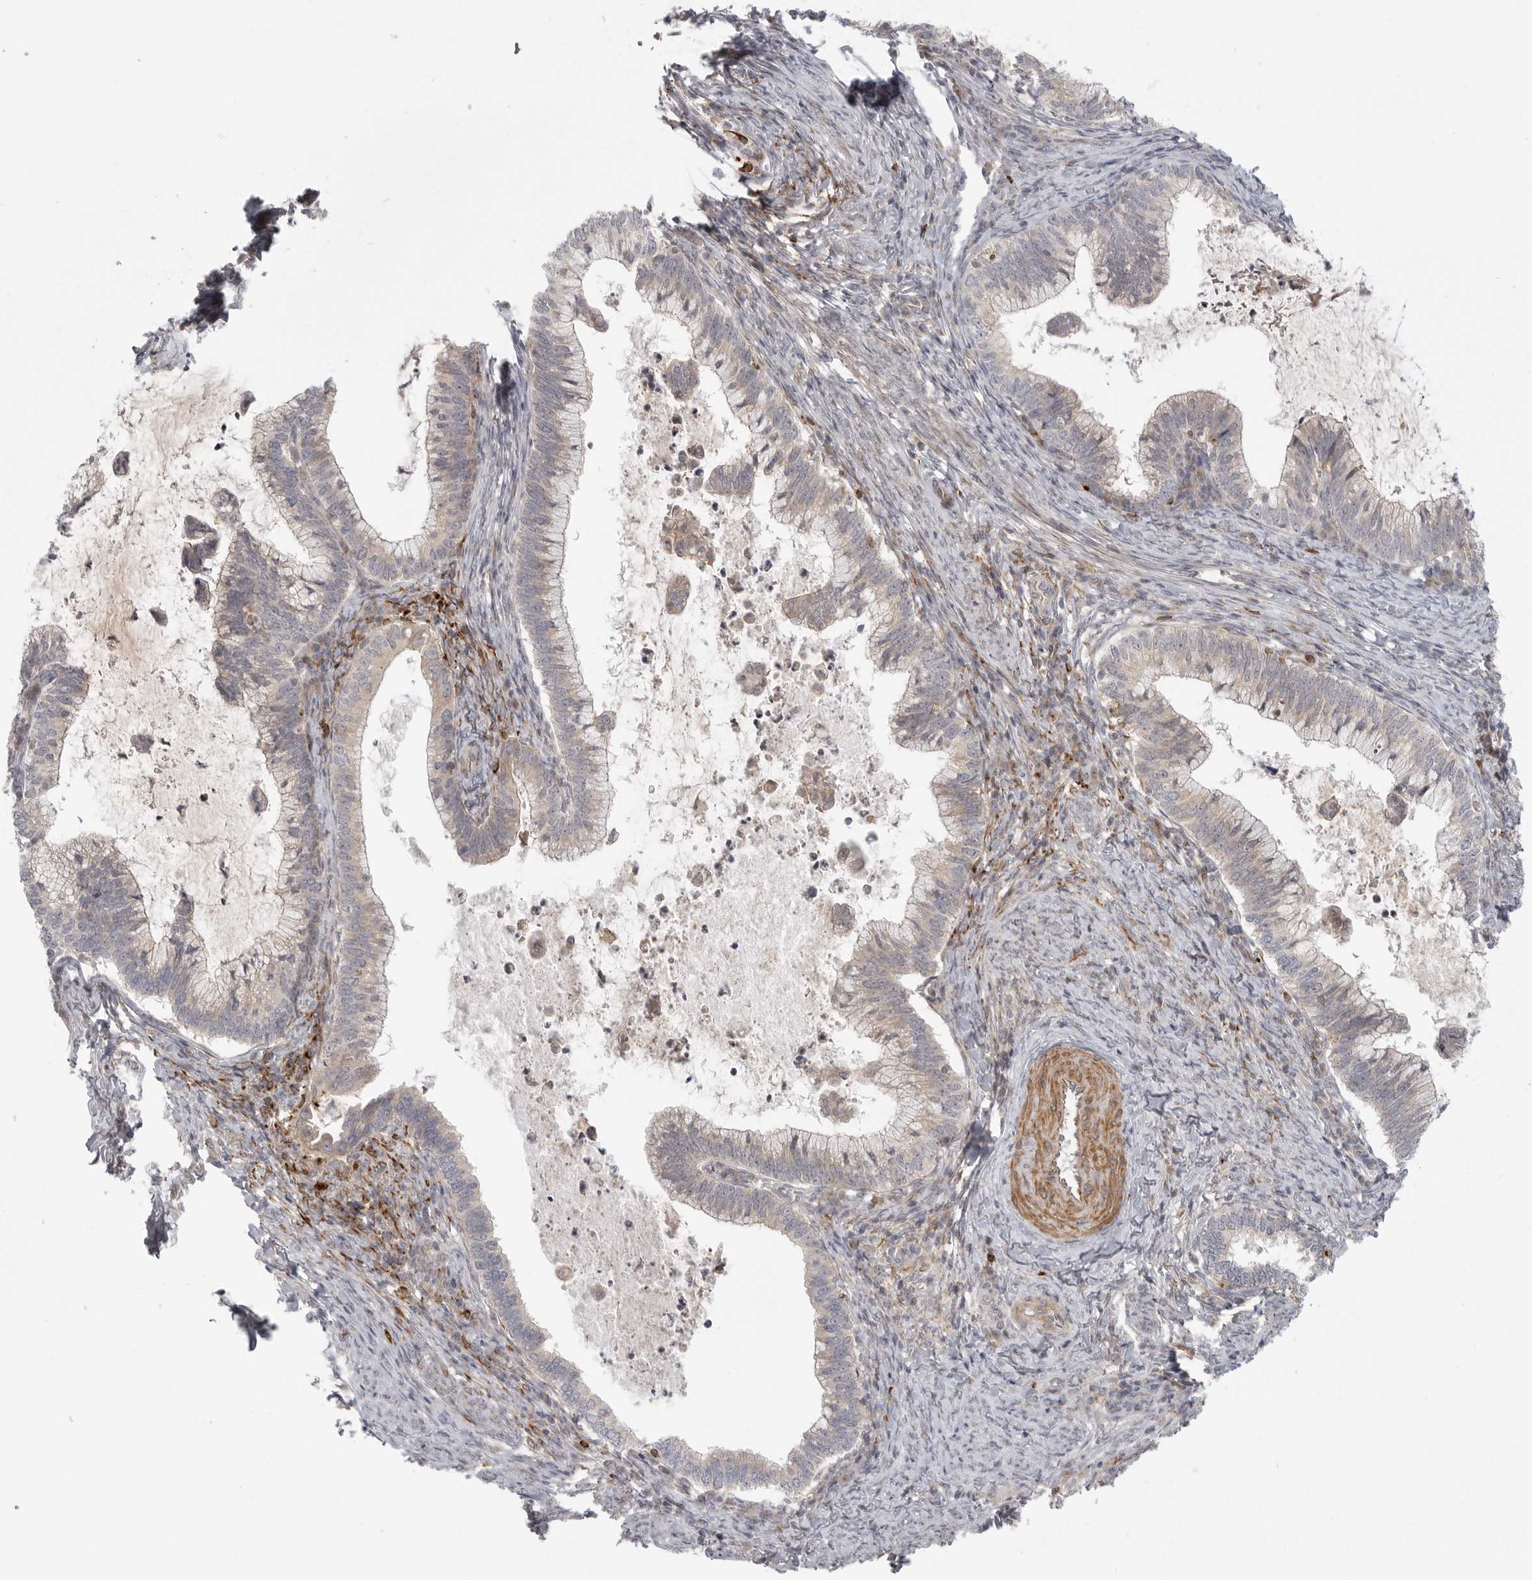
{"staining": {"intensity": "weak", "quantity": "25%-75%", "location": "cytoplasmic/membranous"}, "tissue": "cervical cancer", "cell_type": "Tumor cells", "image_type": "cancer", "snomed": [{"axis": "morphology", "description": "Adenocarcinoma, NOS"}, {"axis": "topography", "description": "Cervix"}], "caption": "This photomicrograph displays cervical cancer (adenocarcinoma) stained with immunohistochemistry to label a protein in brown. The cytoplasmic/membranous of tumor cells show weak positivity for the protein. Nuclei are counter-stained blue.", "gene": "CCPG1", "patient": {"sex": "female", "age": 36}}